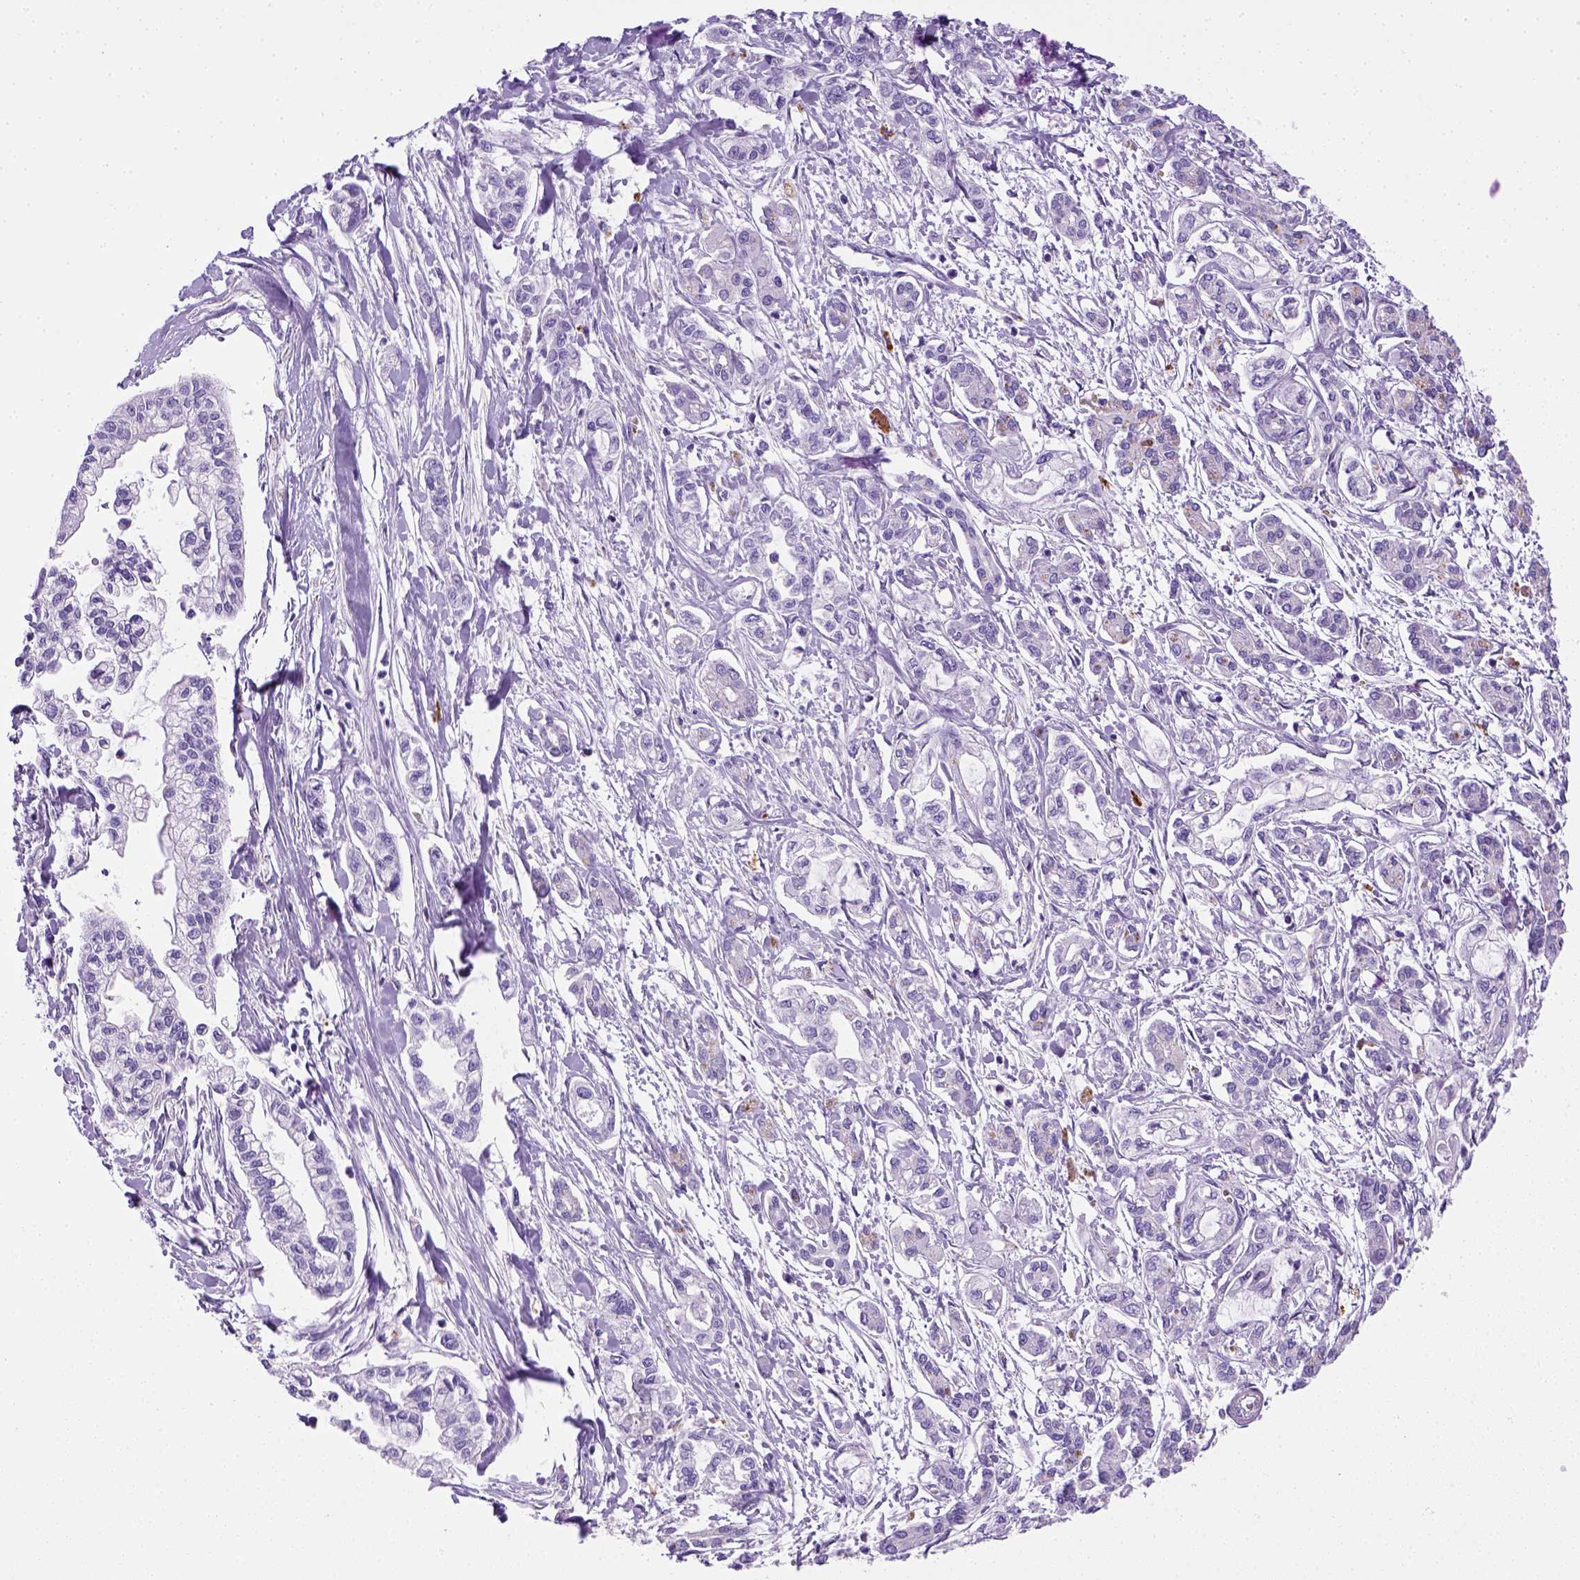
{"staining": {"intensity": "negative", "quantity": "none", "location": "none"}, "tissue": "pancreatic cancer", "cell_type": "Tumor cells", "image_type": "cancer", "snomed": [{"axis": "morphology", "description": "Adenocarcinoma, NOS"}, {"axis": "topography", "description": "Pancreas"}], "caption": "High power microscopy image of an IHC micrograph of pancreatic adenocarcinoma, revealing no significant expression in tumor cells.", "gene": "KRT71", "patient": {"sex": "male", "age": 54}}